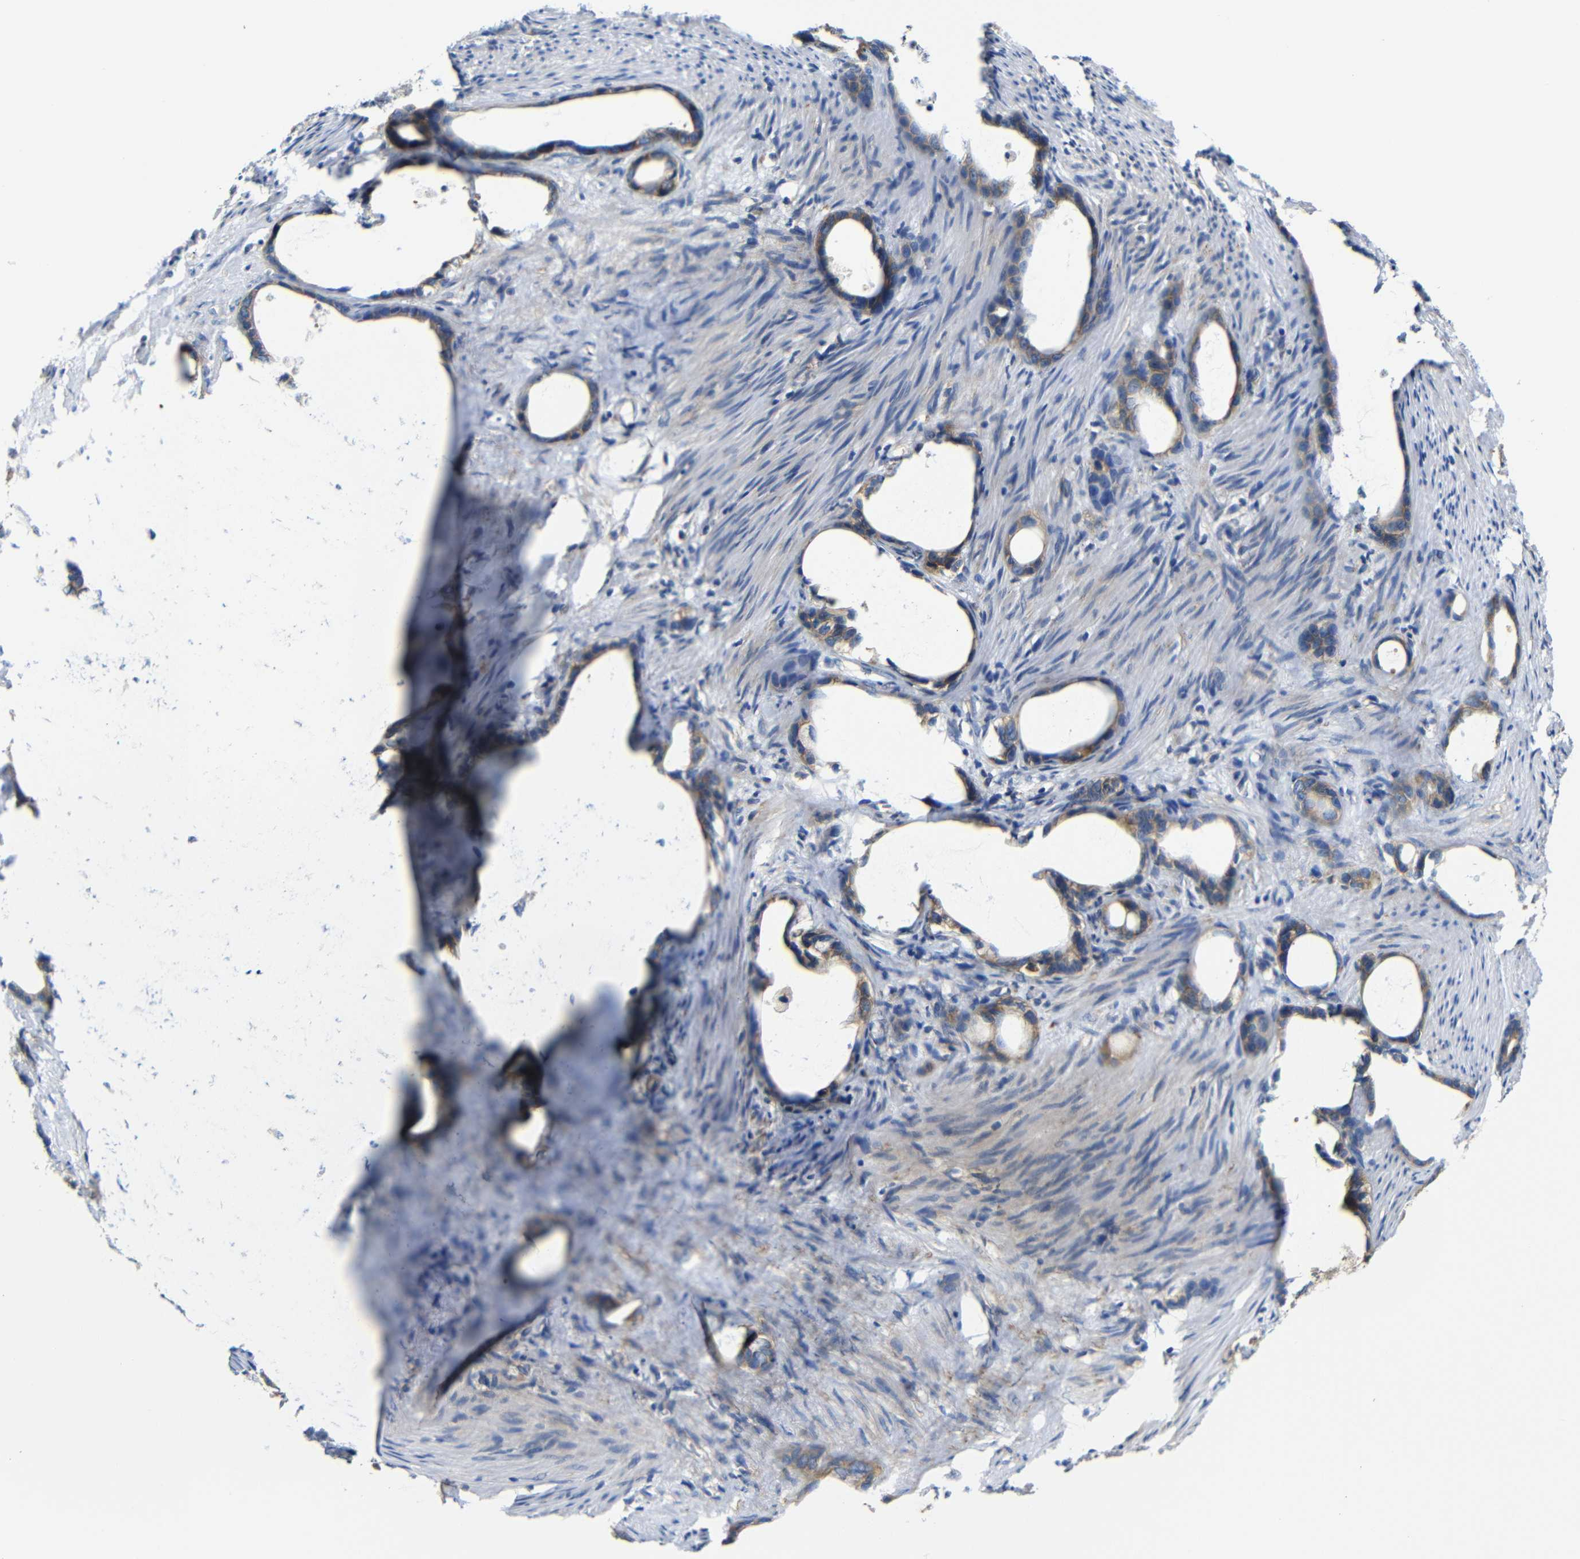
{"staining": {"intensity": "weak", "quantity": ">75%", "location": "cytoplasmic/membranous"}, "tissue": "stomach cancer", "cell_type": "Tumor cells", "image_type": "cancer", "snomed": [{"axis": "morphology", "description": "Adenocarcinoma, NOS"}, {"axis": "topography", "description": "Stomach"}], "caption": "Immunohistochemistry (IHC) histopathology image of human stomach adenocarcinoma stained for a protein (brown), which shows low levels of weak cytoplasmic/membranous positivity in about >75% of tumor cells.", "gene": "CLCC1", "patient": {"sex": "female", "age": 75}}